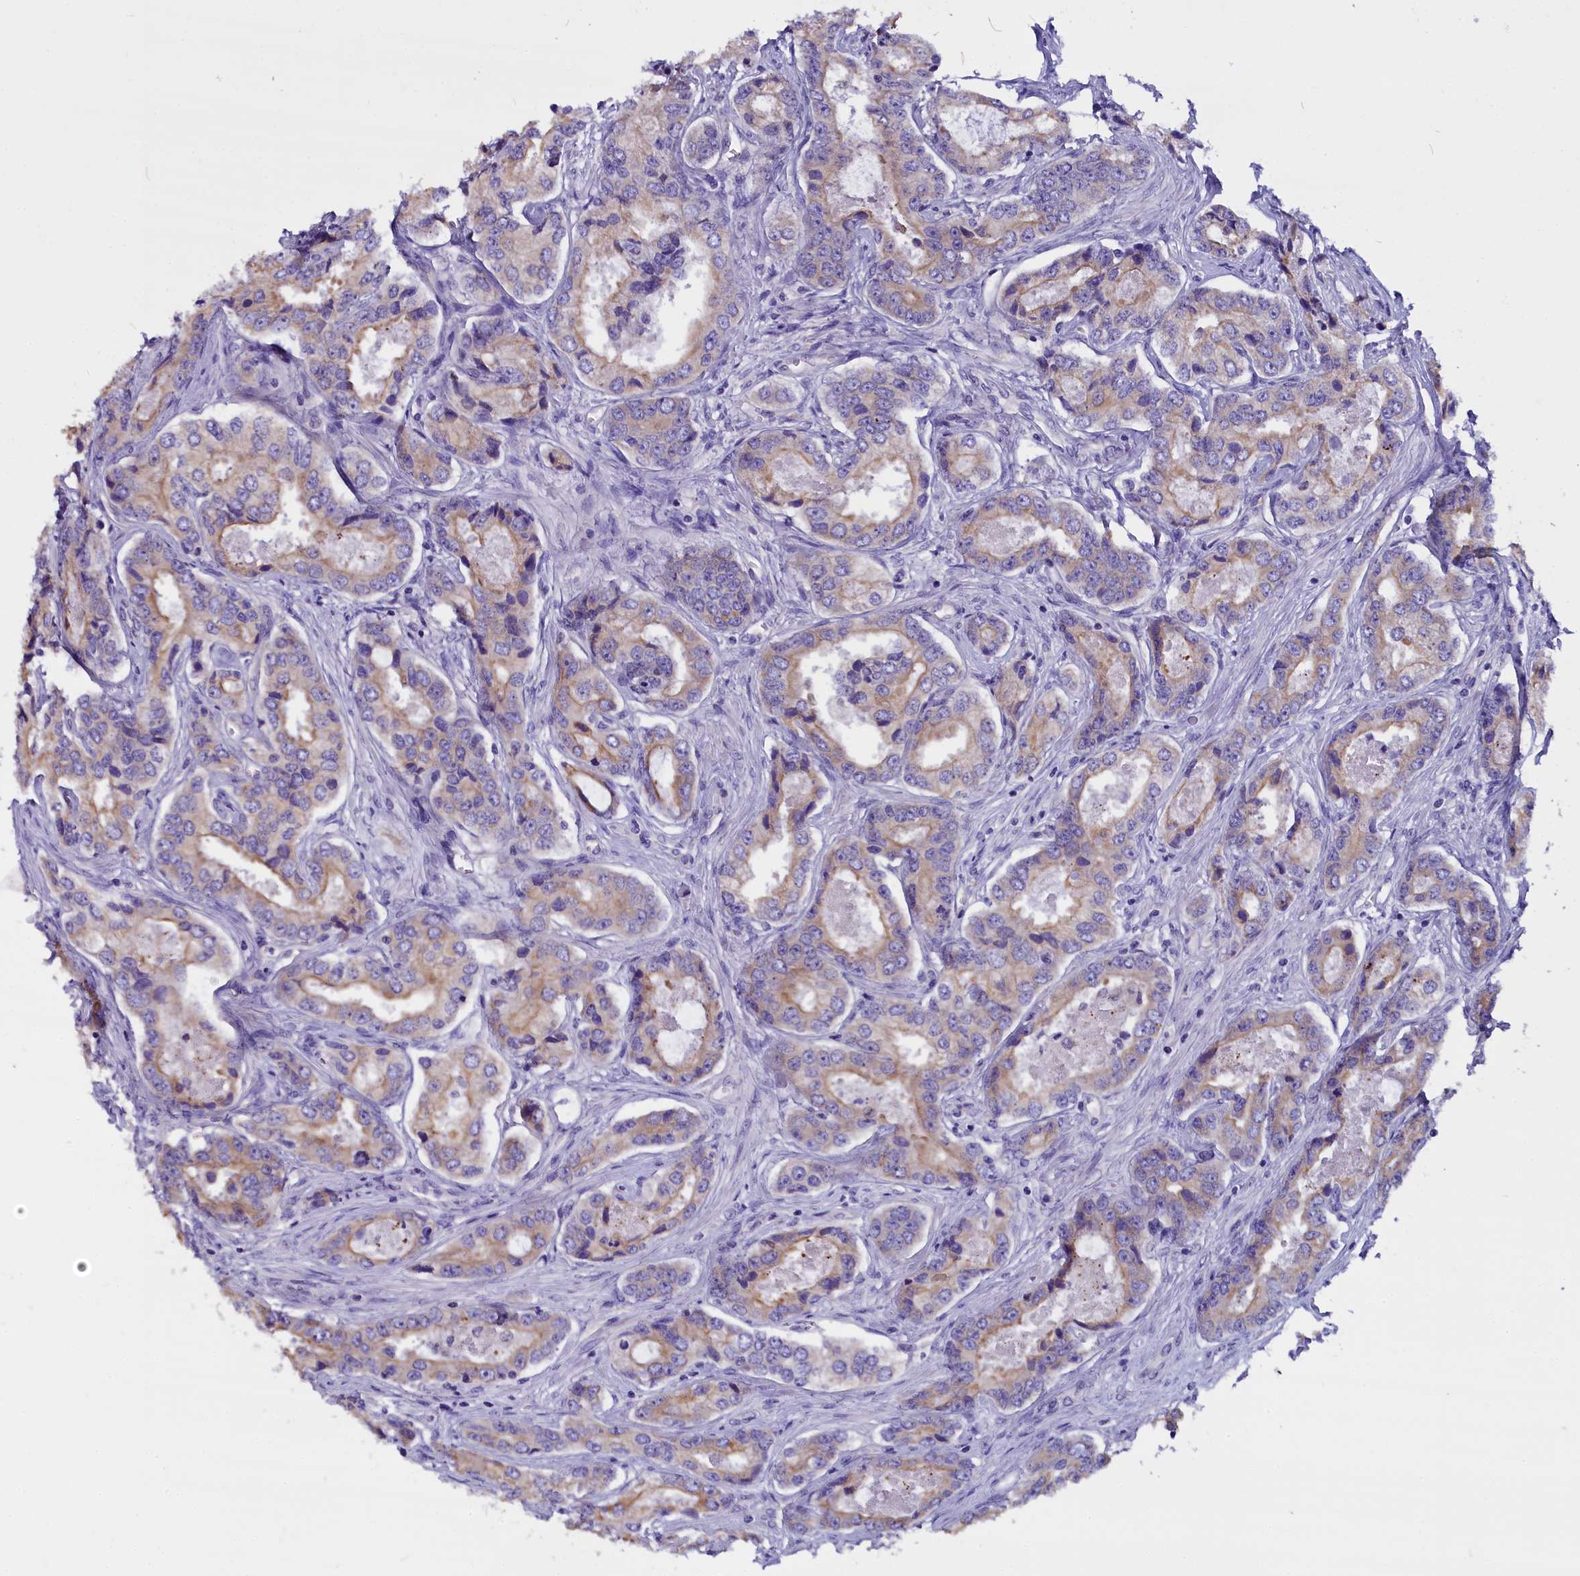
{"staining": {"intensity": "weak", "quantity": "25%-75%", "location": "cytoplasmic/membranous"}, "tissue": "prostate cancer", "cell_type": "Tumor cells", "image_type": "cancer", "snomed": [{"axis": "morphology", "description": "Adenocarcinoma, Low grade"}, {"axis": "topography", "description": "Prostate"}], "caption": "Low-grade adenocarcinoma (prostate) stained with IHC shows weak cytoplasmic/membranous staining in approximately 25%-75% of tumor cells.", "gene": "CEP170", "patient": {"sex": "male", "age": 68}}